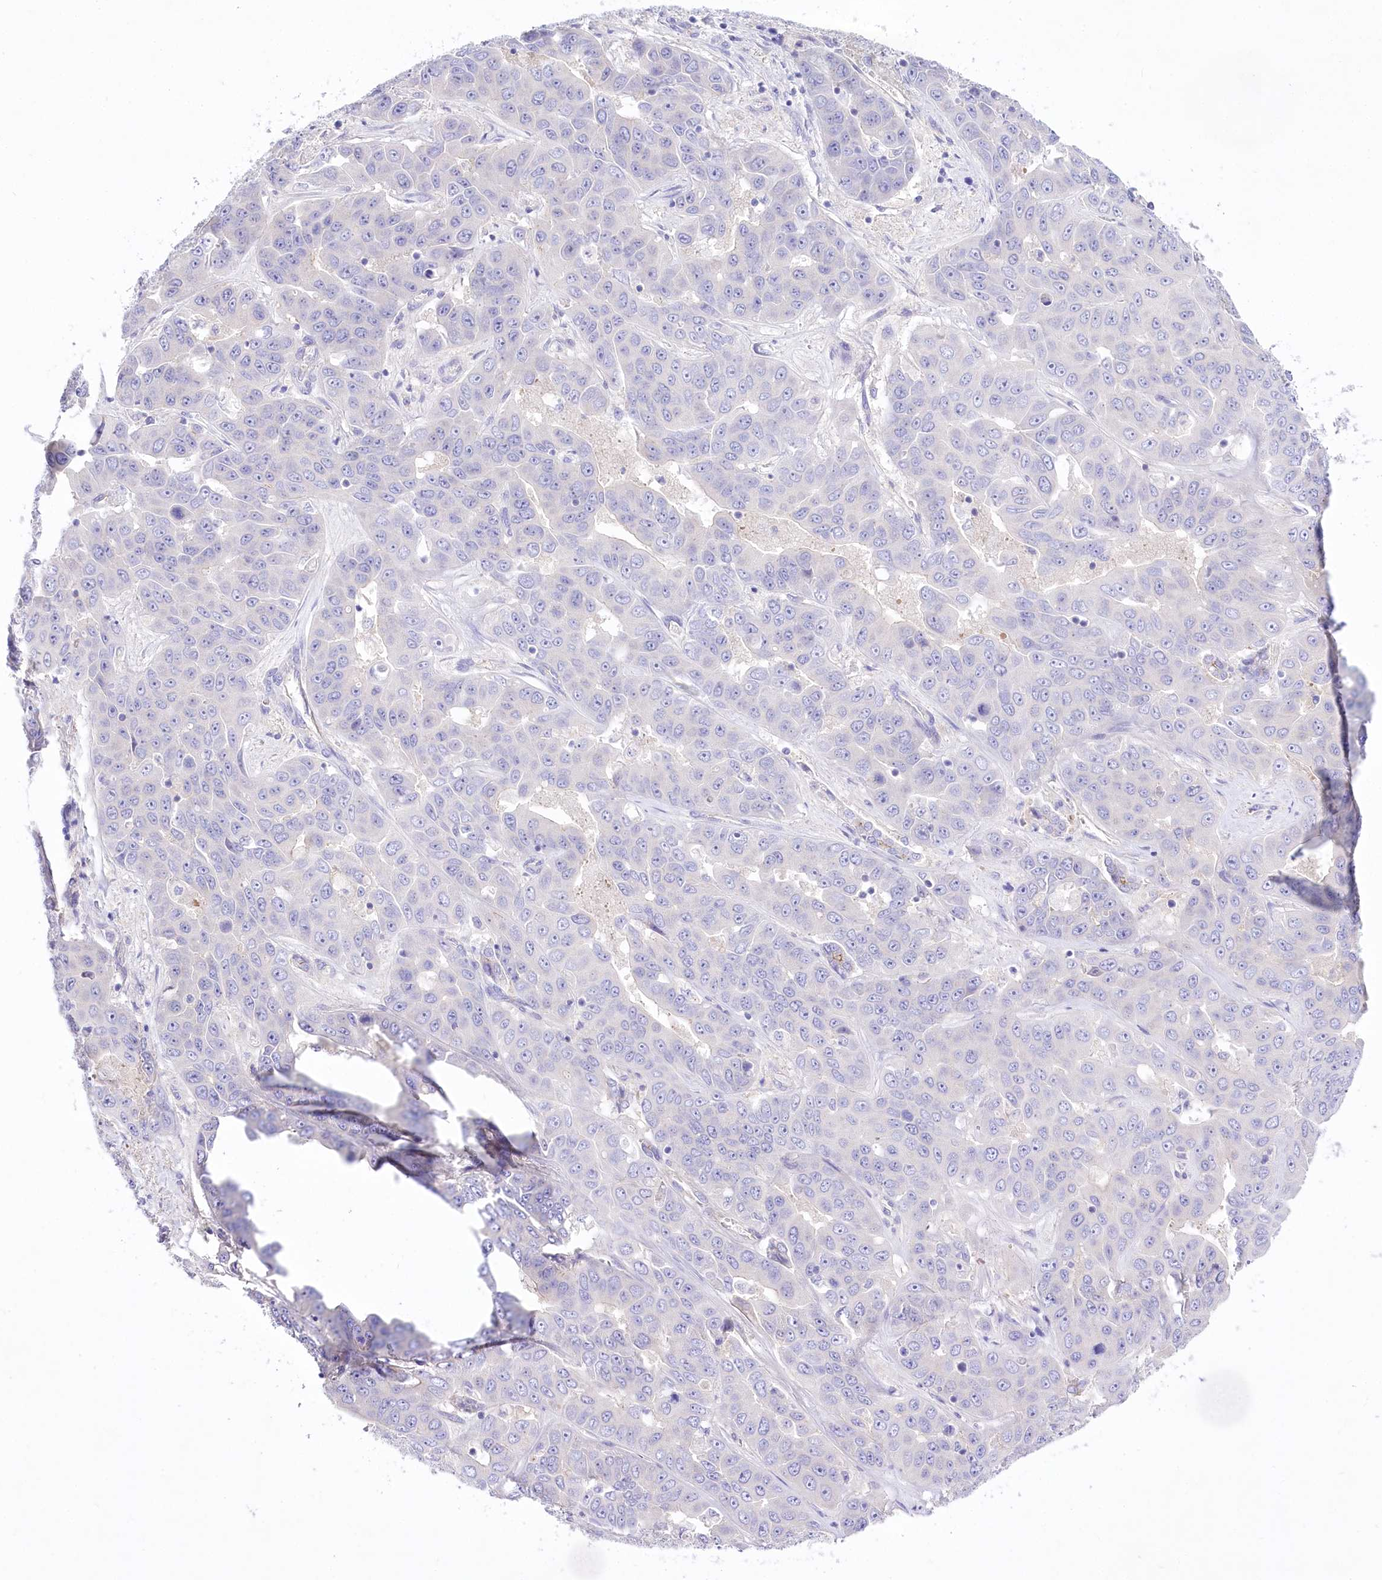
{"staining": {"intensity": "negative", "quantity": "none", "location": "none"}, "tissue": "liver cancer", "cell_type": "Tumor cells", "image_type": "cancer", "snomed": [{"axis": "morphology", "description": "Cholangiocarcinoma"}, {"axis": "topography", "description": "Liver"}], "caption": "Immunohistochemical staining of human liver cancer (cholangiocarcinoma) shows no significant expression in tumor cells.", "gene": "LRRC34", "patient": {"sex": "female", "age": 52}}